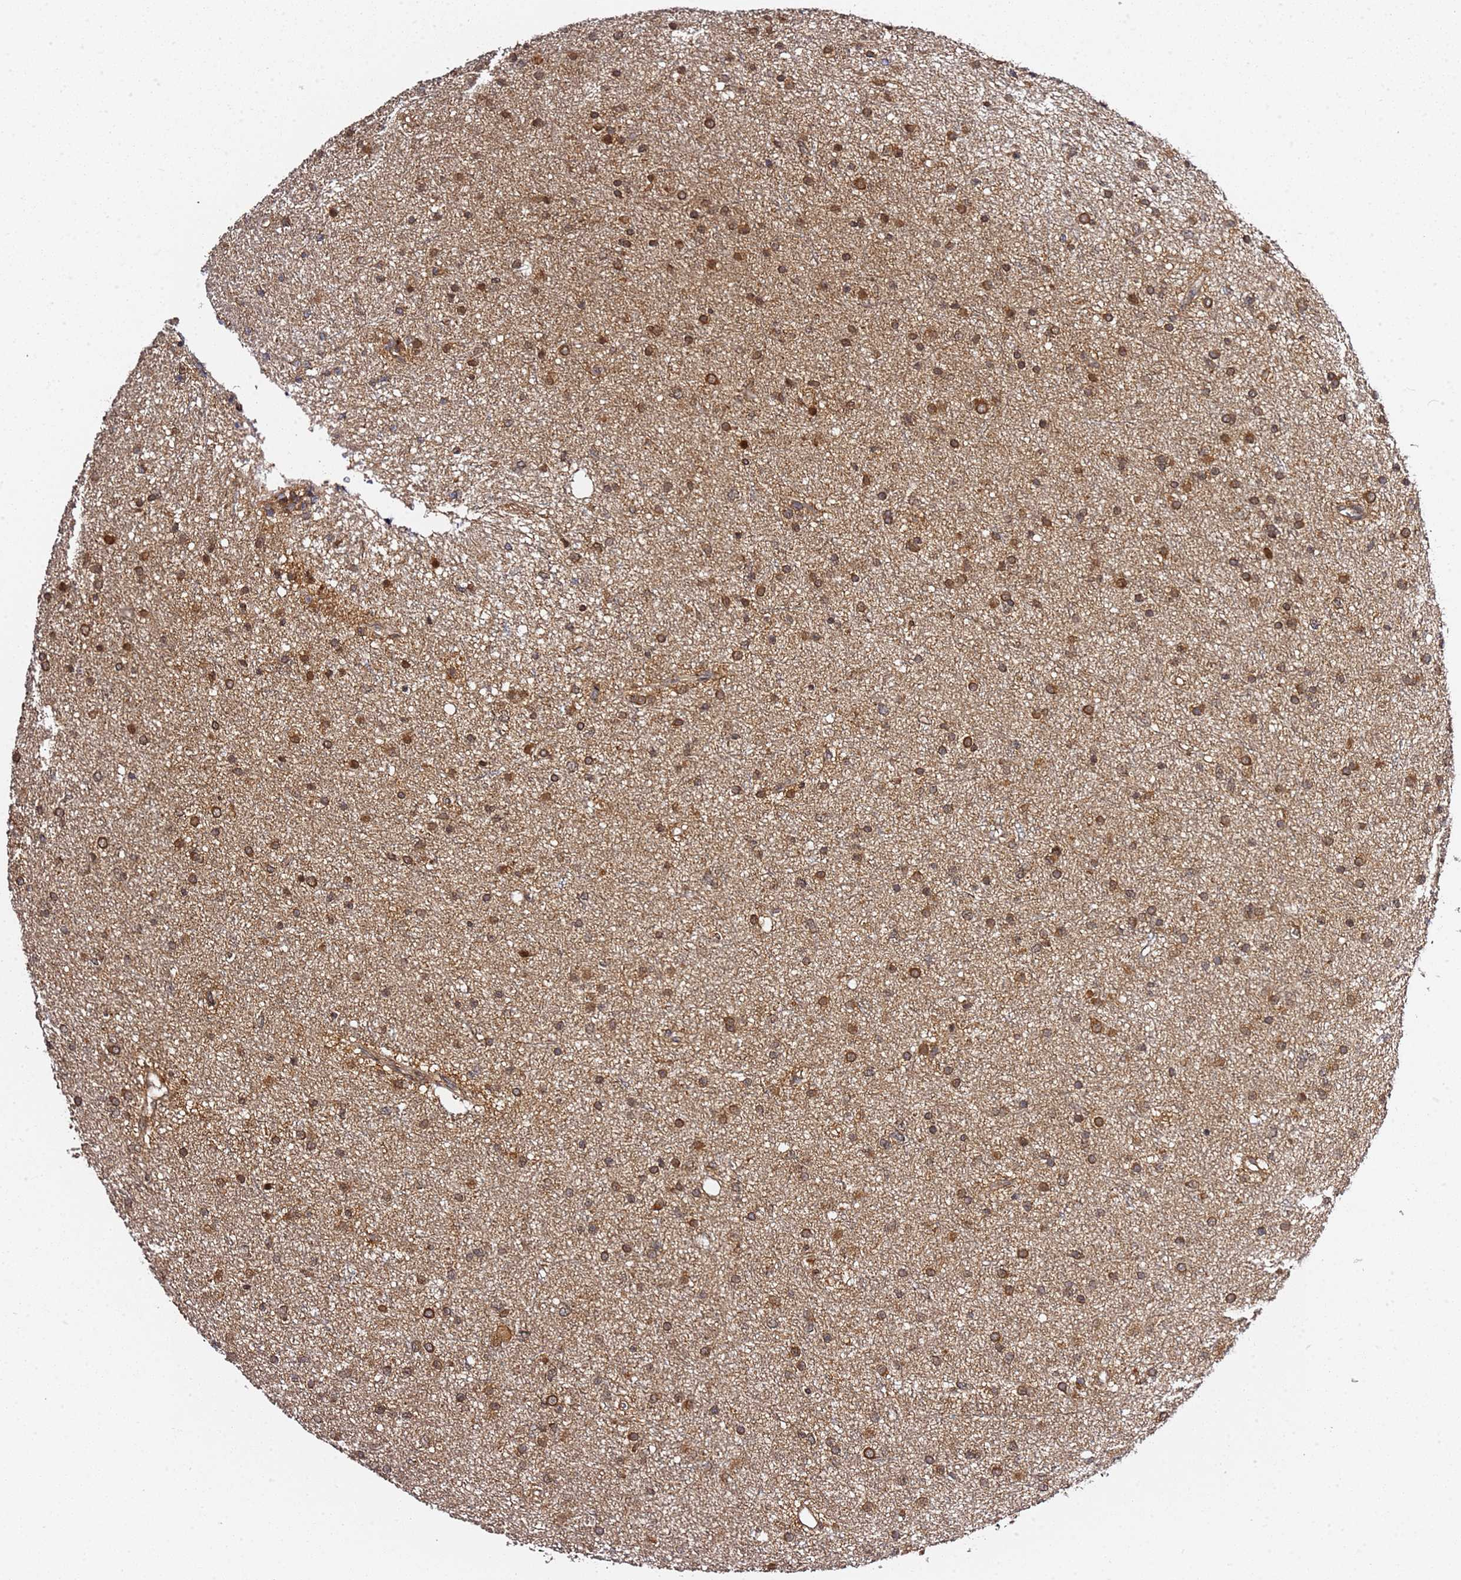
{"staining": {"intensity": "strong", "quantity": ">75%", "location": "cytoplasmic/membranous"}, "tissue": "glioma", "cell_type": "Tumor cells", "image_type": "cancer", "snomed": [{"axis": "morphology", "description": "Glioma, malignant, Low grade"}, {"axis": "topography", "description": "Cerebral cortex"}], "caption": "Glioma stained with a brown dye reveals strong cytoplasmic/membranous positive expression in about >75% of tumor cells.", "gene": "PRKAB2", "patient": {"sex": "female", "age": 39}}